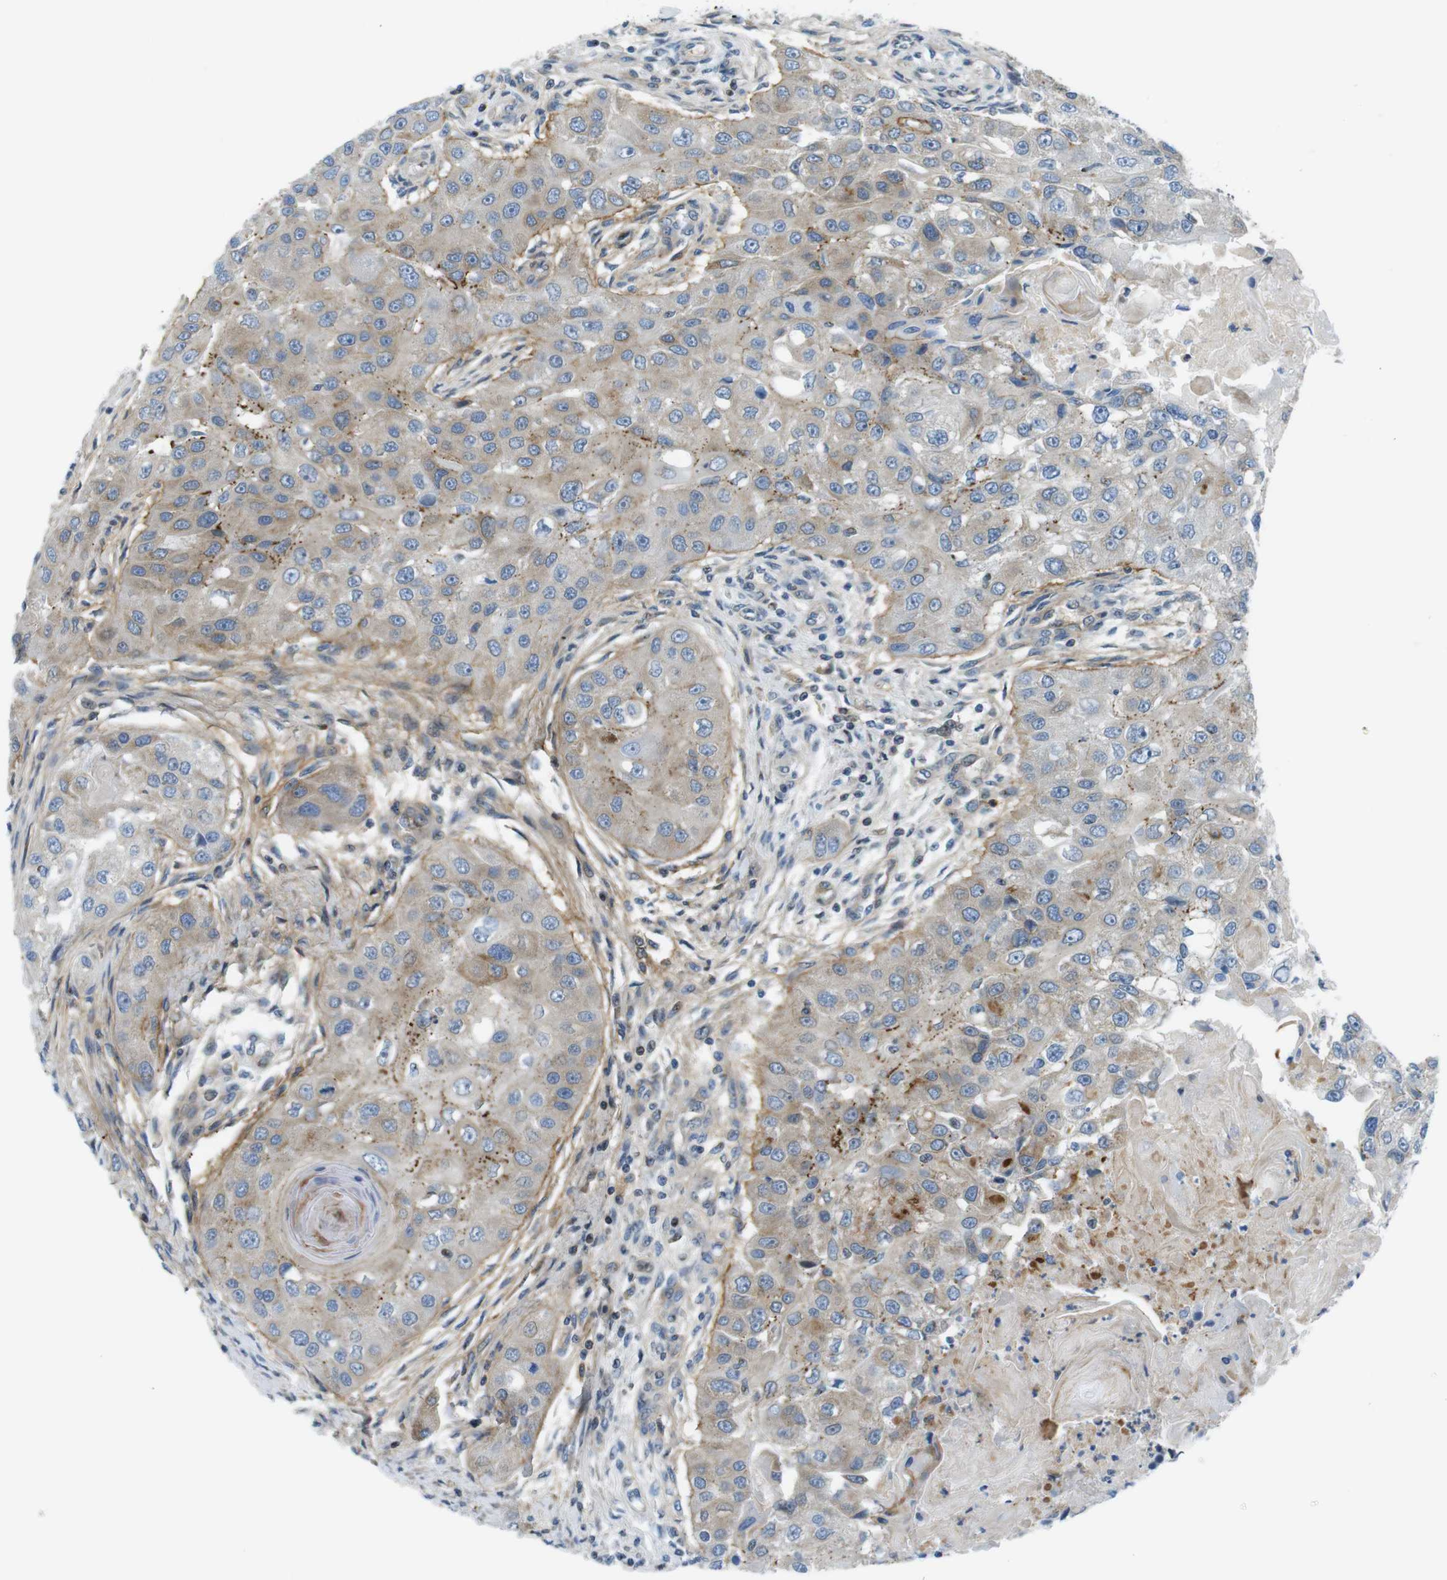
{"staining": {"intensity": "weak", "quantity": ">75%", "location": "cytoplasmic/membranous"}, "tissue": "head and neck cancer", "cell_type": "Tumor cells", "image_type": "cancer", "snomed": [{"axis": "morphology", "description": "Normal tissue, NOS"}, {"axis": "morphology", "description": "Squamous cell carcinoma, NOS"}, {"axis": "topography", "description": "Skeletal muscle"}, {"axis": "topography", "description": "Head-Neck"}], "caption": "The immunohistochemical stain labels weak cytoplasmic/membranous positivity in tumor cells of head and neck cancer (squamous cell carcinoma) tissue.", "gene": "ZDHHC3", "patient": {"sex": "male", "age": 51}}